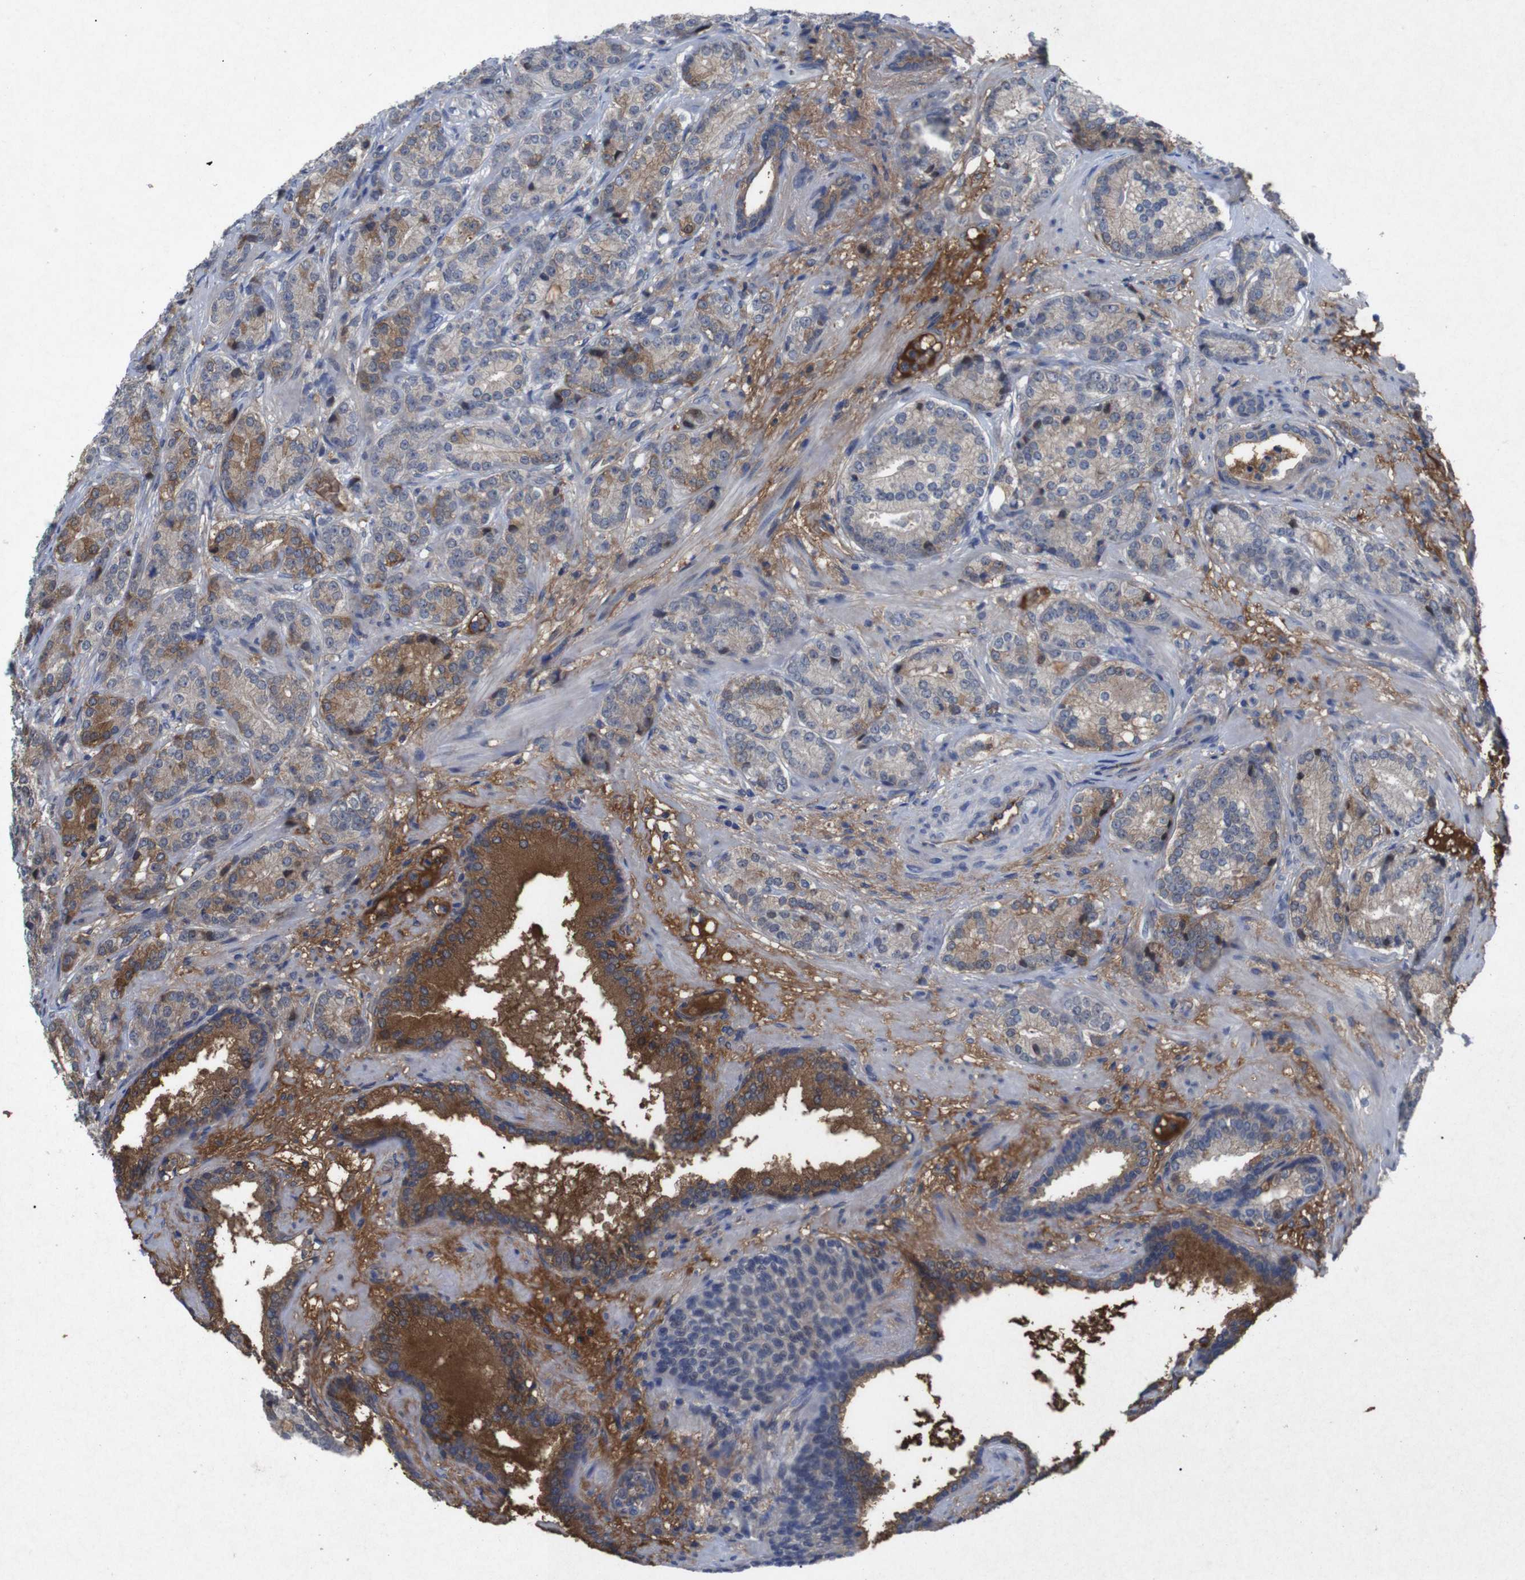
{"staining": {"intensity": "moderate", "quantity": "<25%", "location": "cytoplasmic/membranous"}, "tissue": "prostate cancer", "cell_type": "Tumor cells", "image_type": "cancer", "snomed": [{"axis": "morphology", "description": "Adenocarcinoma, High grade"}, {"axis": "topography", "description": "Prostate"}], "caption": "A photomicrograph of human prostate high-grade adenocarcinoma stained for a protein exhibits moderate cytoplasmic/membranous brown staining in tumor cells. (Stains: DAB (3,3'-diaminobenzidine) in brown, nuclei in blue, Microscopy: brightfield microscopy at high magnification).", "gene": "SPTB", "patient": {"sex": "male", "age": 61}}